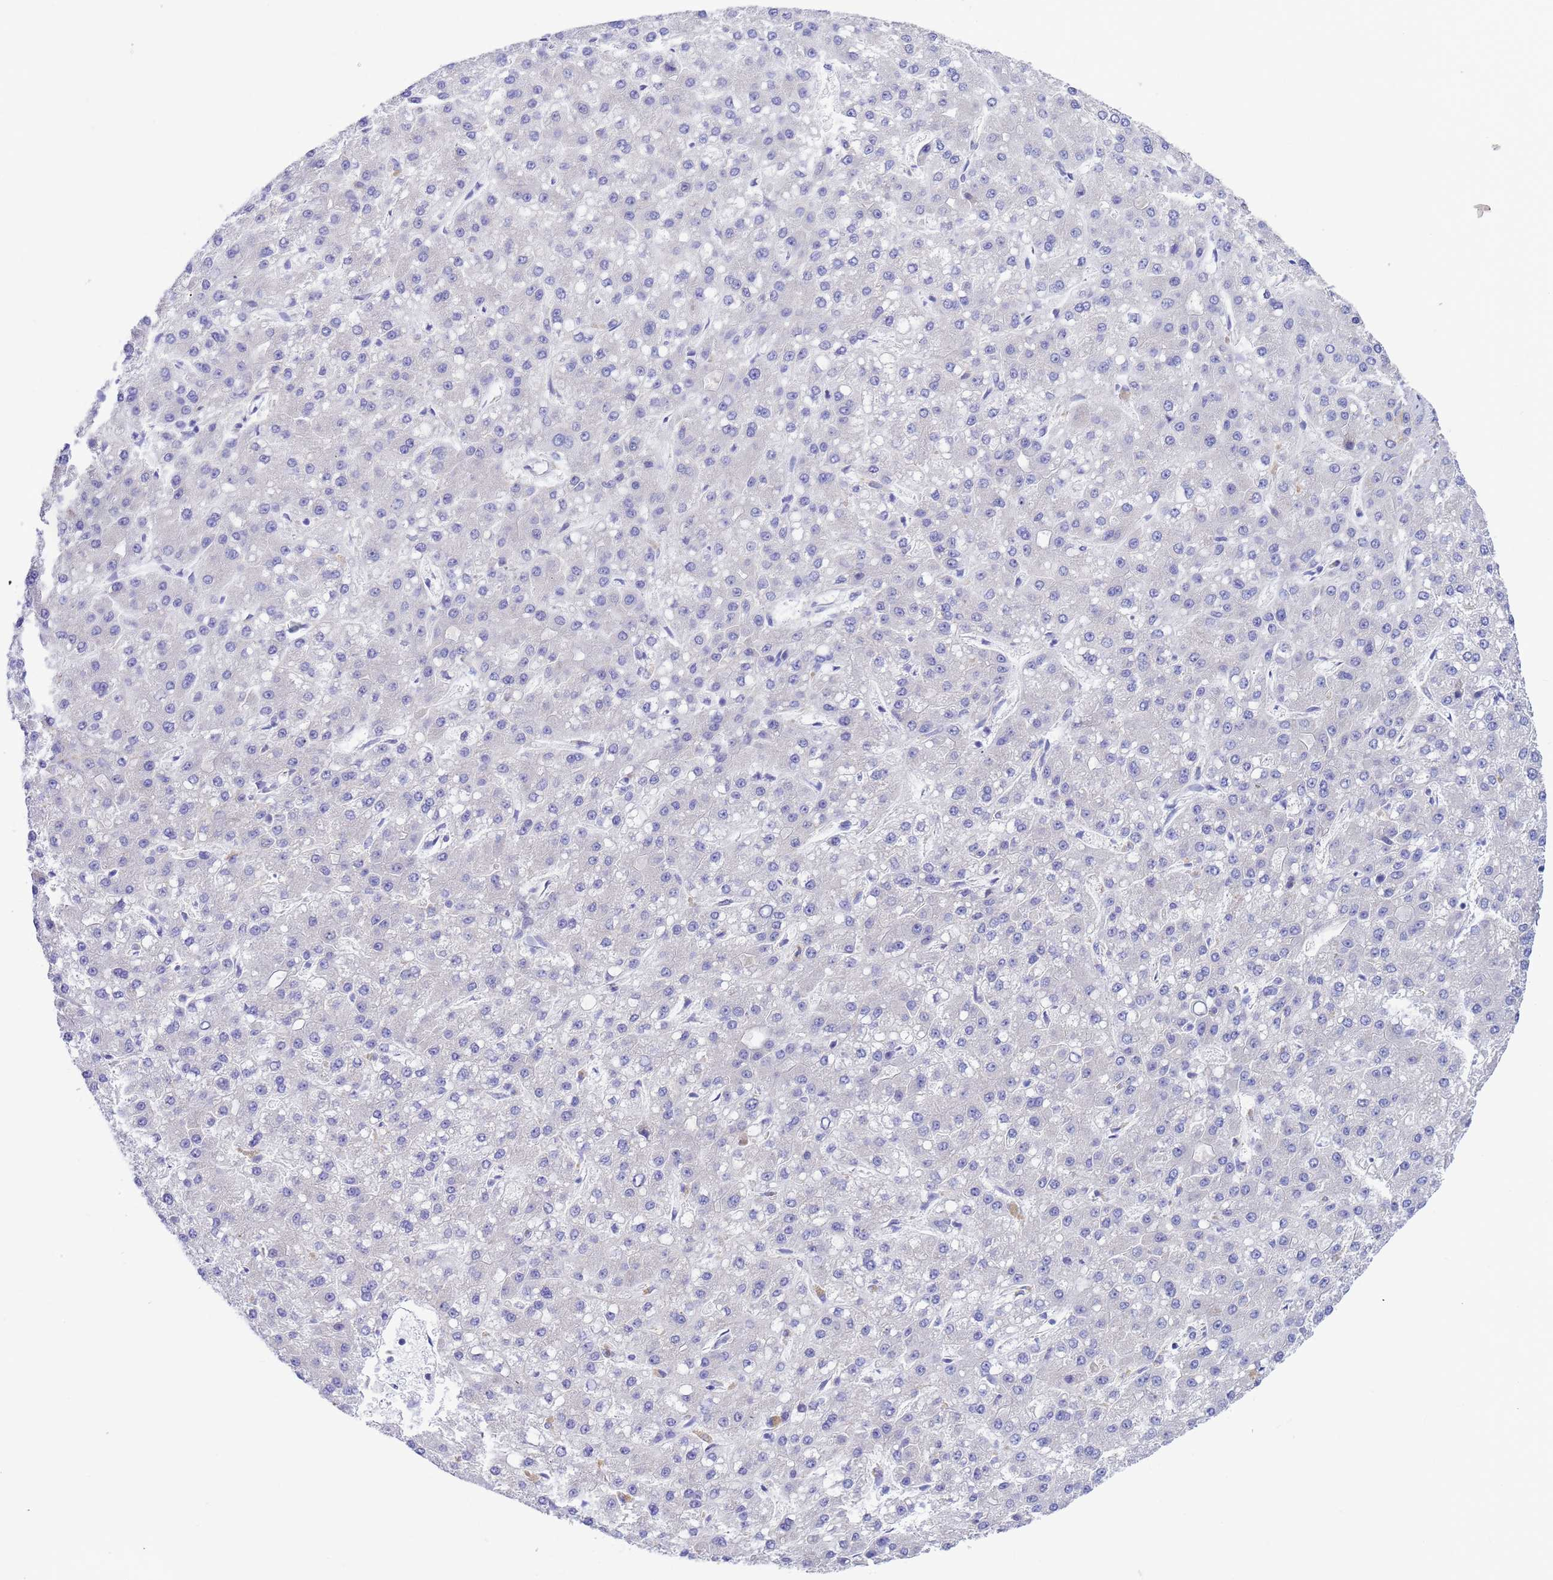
{"staining": {"intensity": "negative", "quantity": "none", "location": "none"}, "tissue": "liver cancer", "cell_type": "Tumor cells", "image_type": "cancer", "snomed": [{"axis": "morphology", "description": "Carcinoma, Hepatocellular, NOS"}, {"axis": "topography", "description": "Liver"}], "caption": "Immunohistochemistry (IHC) image of neoplastic tissue: human hepatocellular carcinoma (liver) stained with DAB (3,3'-diaminobenzidine) shows no significant protein staining in tumor cells. Brightfield microscopy of immunohistochemistry stained with DAB (3,3'-diaminobenzidine) (brown) and hematoxylin (blue), captured at high magnification.", "gene": "FOXRED1", "patient": {"sex": "male", "age": 67}}